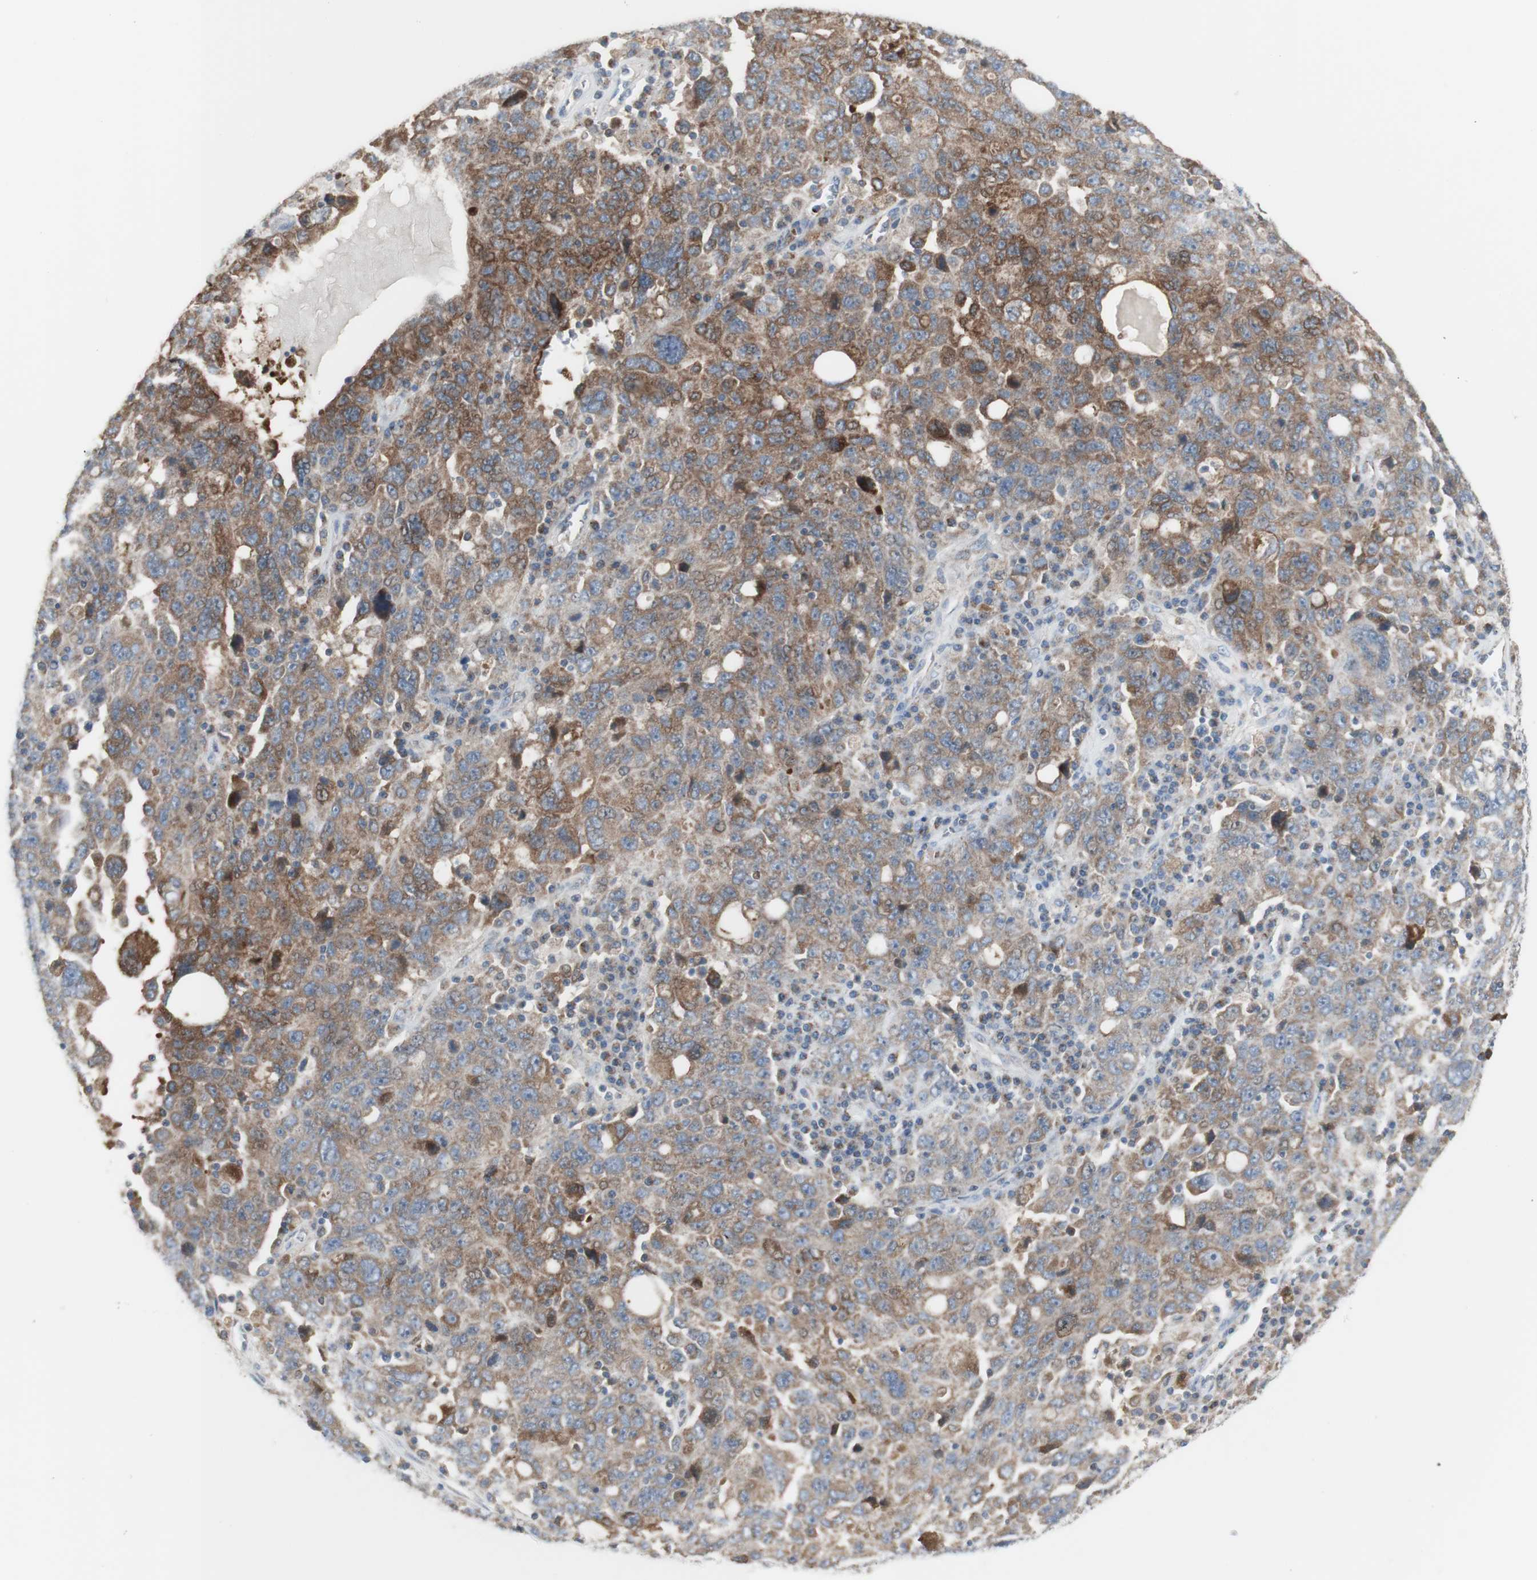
{"staining": {"intensity": "weak", "quantity": "25%-75%", "location": "cytoplasmic/membranous"}, "tissue": "ovarian cancer", "cell_type": "Tumor cells", "image_type": "cancer", "snomed": [{"axis": "morphology", "description": "Carcinoma, endometroid"}, {"axis": "topography", "description": "Ovary"}], "caption": "Weak cytoplasmic/membranous positivity for a protein is identified in about 25%-75% of tumor cells of endometroid carcinoma (ovarian) using immunohistochemistry.", "gene": "C3orf52", "patient": {"sex": "female", "age": 62}}